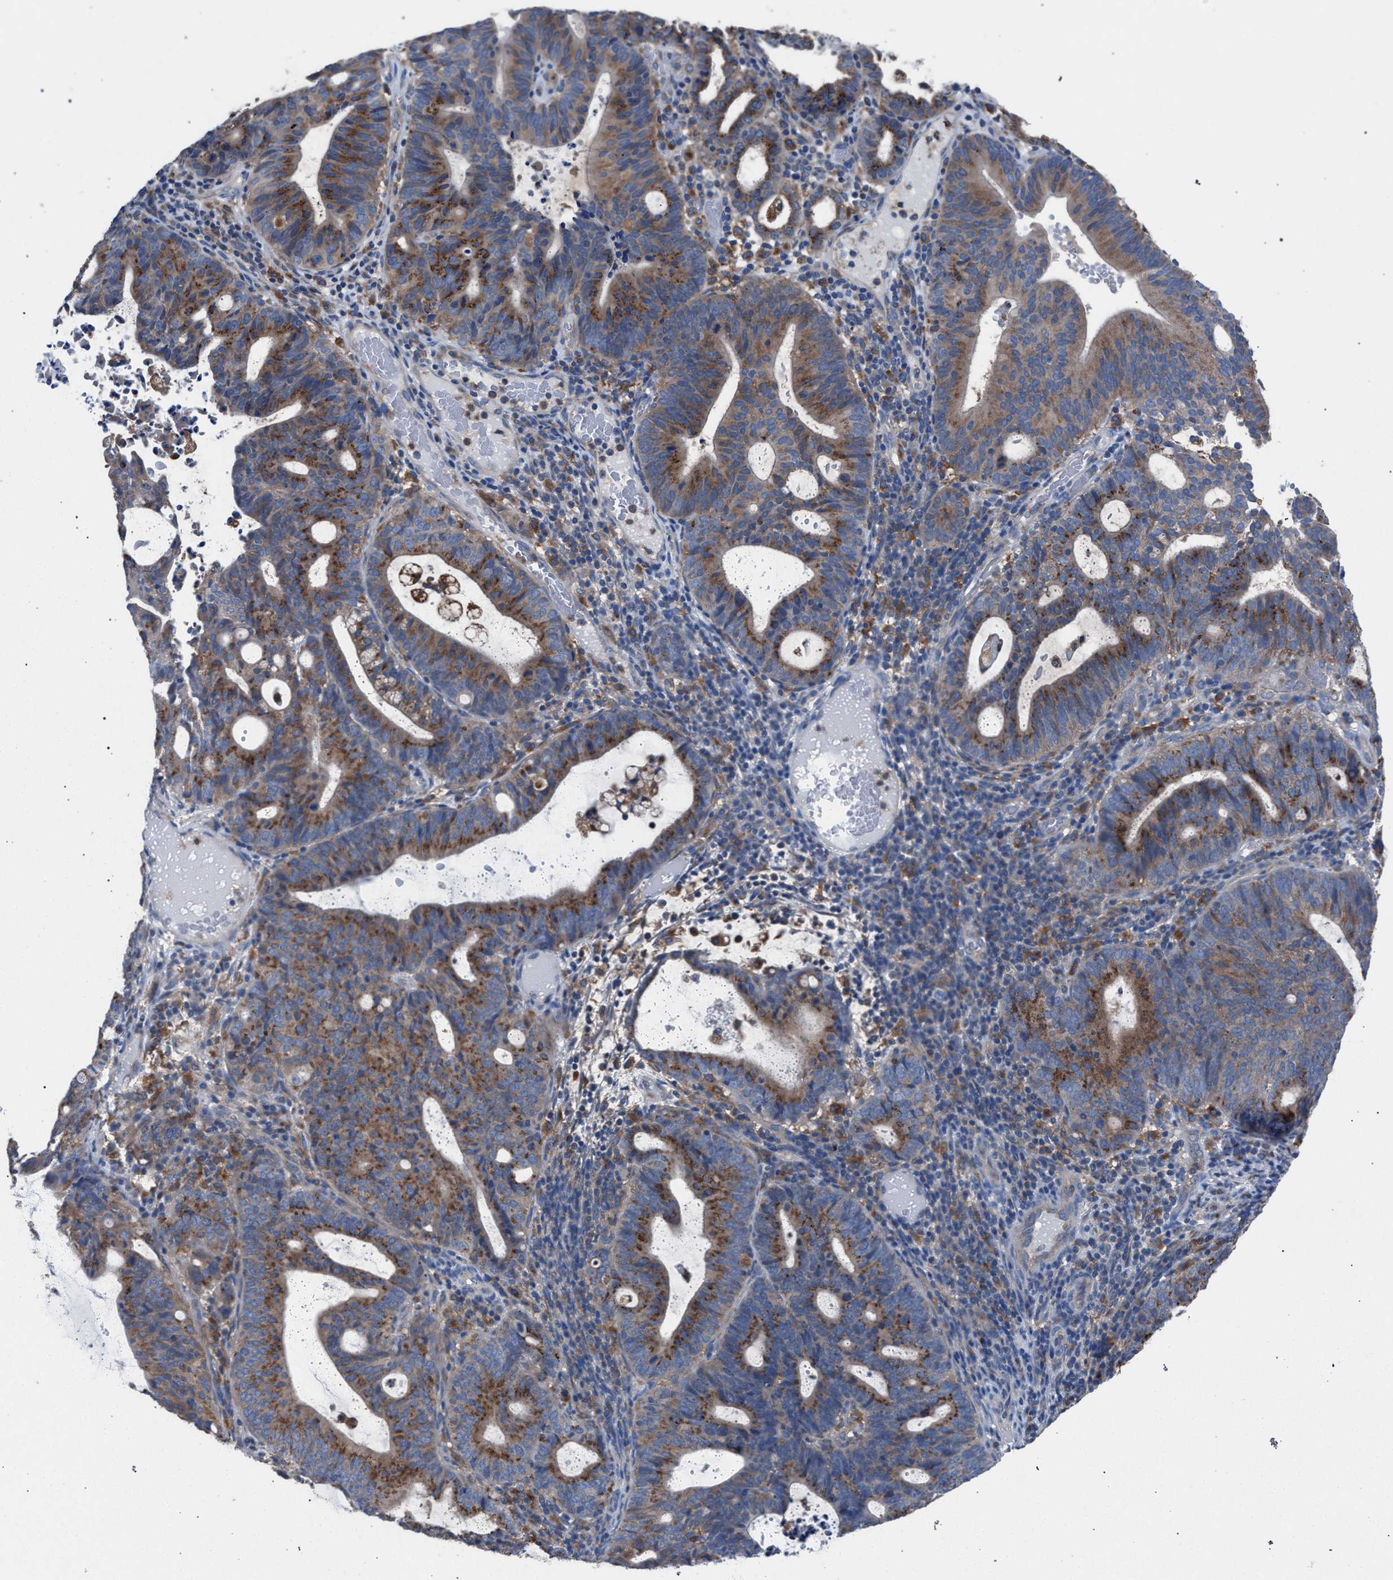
{"staining": {"intensity": "strong", "quantity": ">75%", "location": "cytoplasmic/membranous"}, "tissue": "endometrial cancer", "cell_type": "Tumor cells", "image_type": "cancer", "snomed": [{"axis": "morphology", "description": "Adenocarcinoma, NOS"}, {"axis": "topography", "description": "Uterus"}], "caption": "Endometrial cancer (adenocarcinoma) stained with immunohistochemistry (IHC) displays strong cytoplasmic/membranous expression in approximately >75% of tumor cells.", "gene": "ATP6V0A1", "patient": {"sex": "female", "age": 83}}